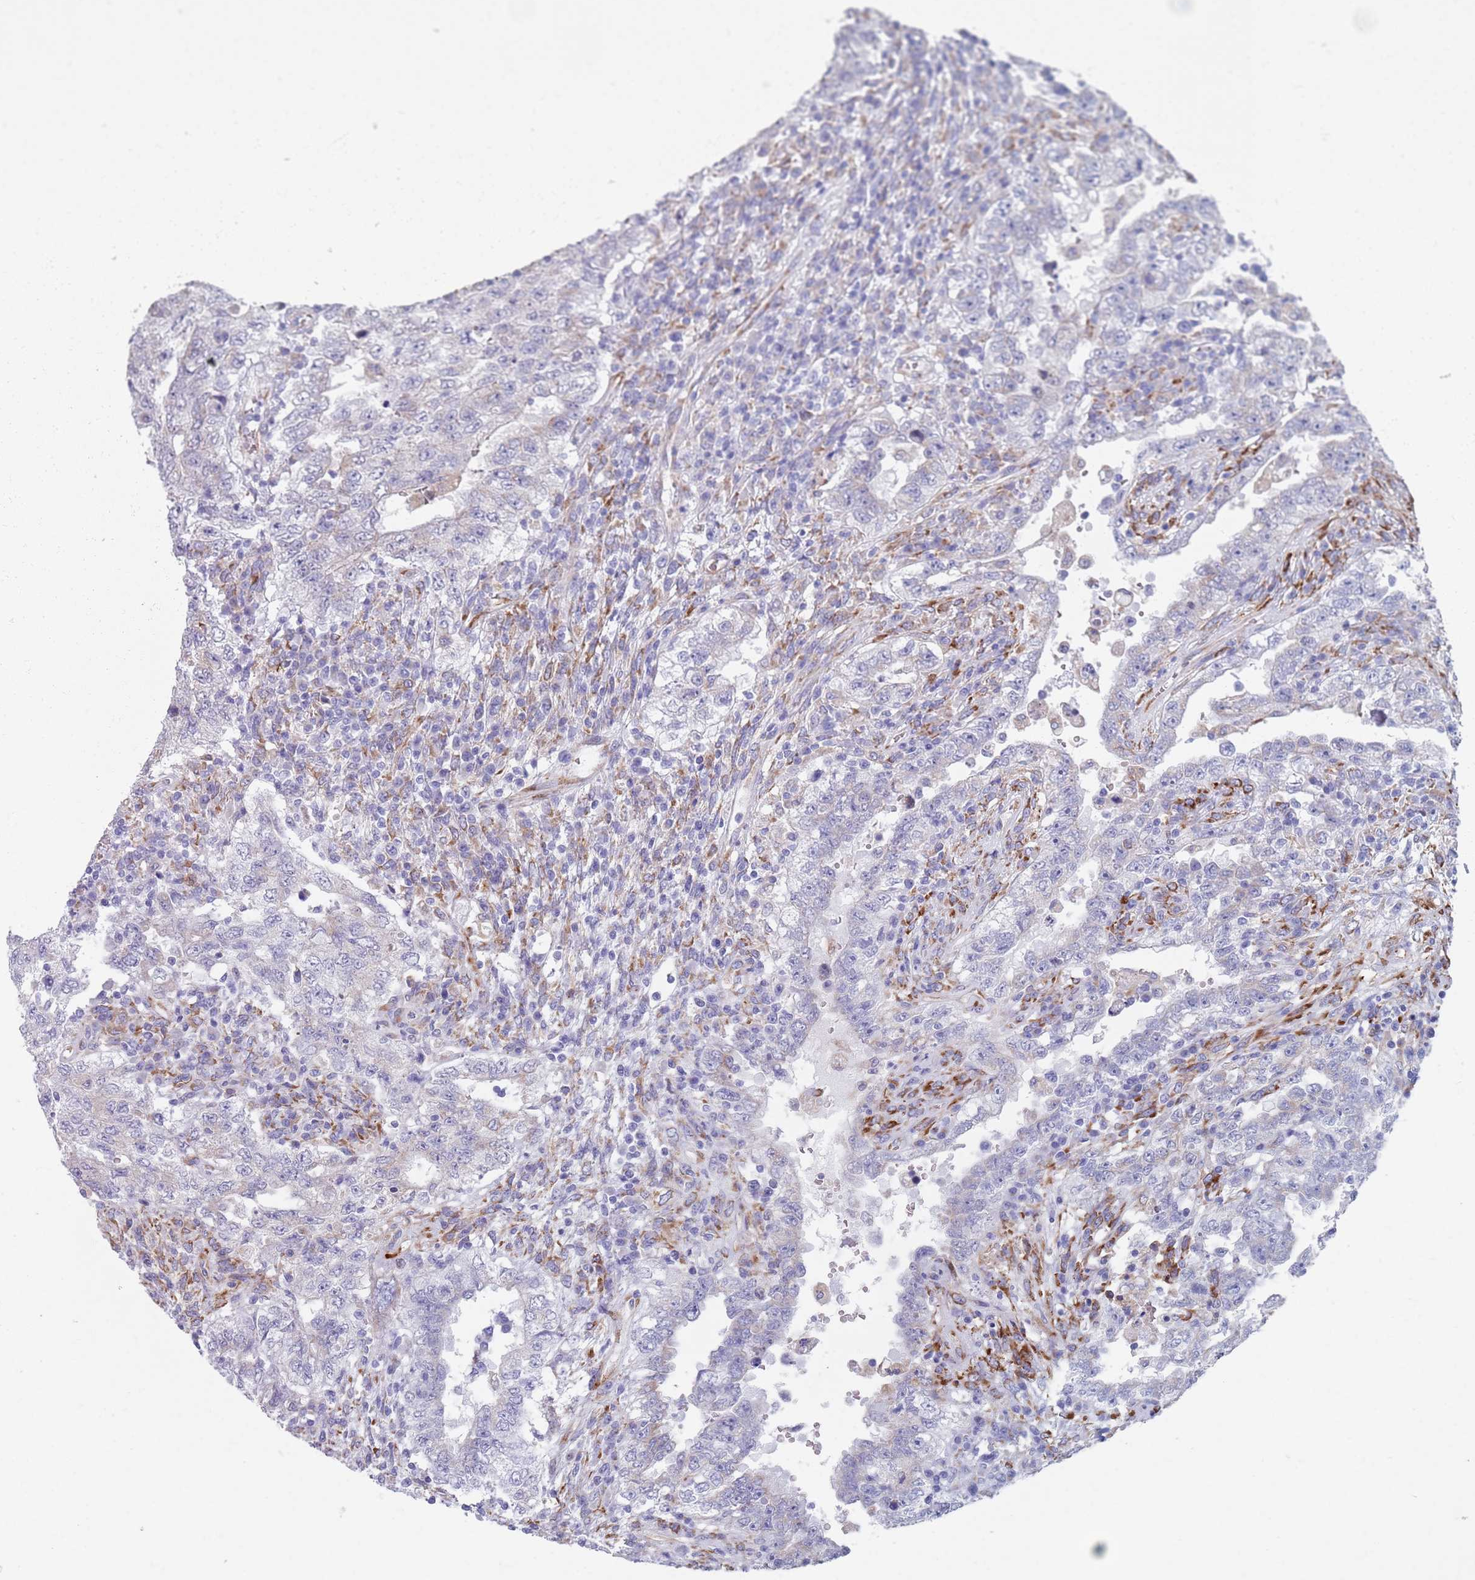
{"staining": {"intensity": "negative", "quantity": "none", "location": "none"}, "tissue": "testis cancer", "cell_type": "Tumor cells", "image_type": "cancer", "snomed": [{"axis": "morphology", "description": "Carcinoma, Embryonal, NOS"}, {"axis": "topography", "description": "Testis"}], "caption": "Immunohistochemical staining of human embryonal carcinoma (testis) shows no significant positivity in tumor cells. (Brightfield microscopy of DAB IHC at high magnification).", "gene": "PLOD1", "patient": {"sex": "male", "age": 26}}